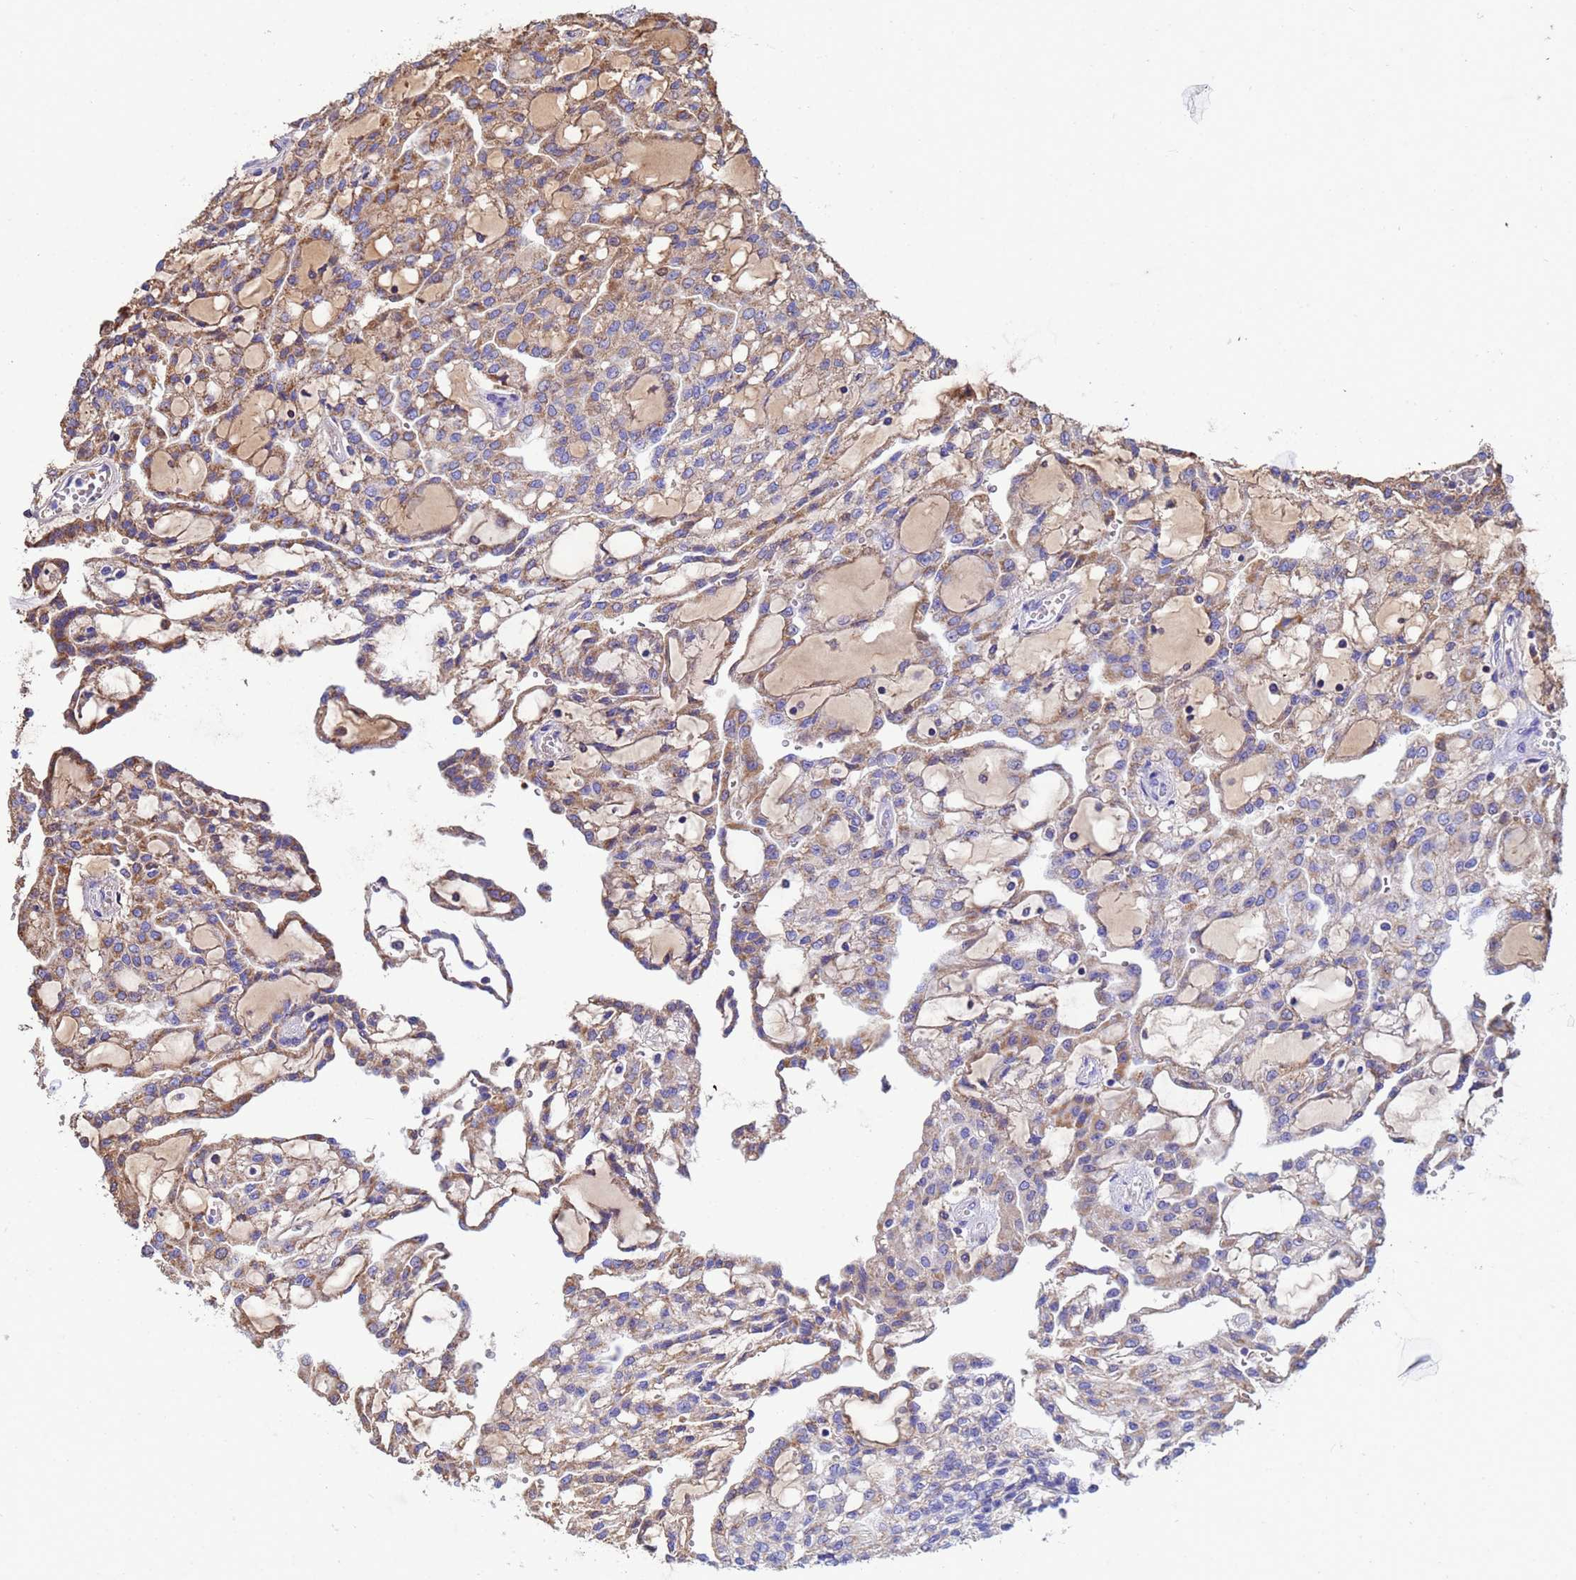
{"staining": {"intensity": "moderate", "quantity": "<25%", "location": "cytoplasmic/membranous"}, "tissue": "renal cancer", "cell_type": "Tumor cells", "image_type": "cancer", "snomed": [{"axis": "morphology", "description": "Adenocarcinoma, NOS"}, {"axis": "topography", "description": "Kidney"}], "caption": "Renal adenocarcinoma tissue displays moderate cytoplasmic/membranous staining in about <25% of tumor cells Using DAB (3,3'-diaminobenzidine) (brown) and hematoxylin (blue) stains, captured at high magnification using brightfield microscopy.", "gene": "GLUD1", "patient": {"sex": "male", "age": 63}}